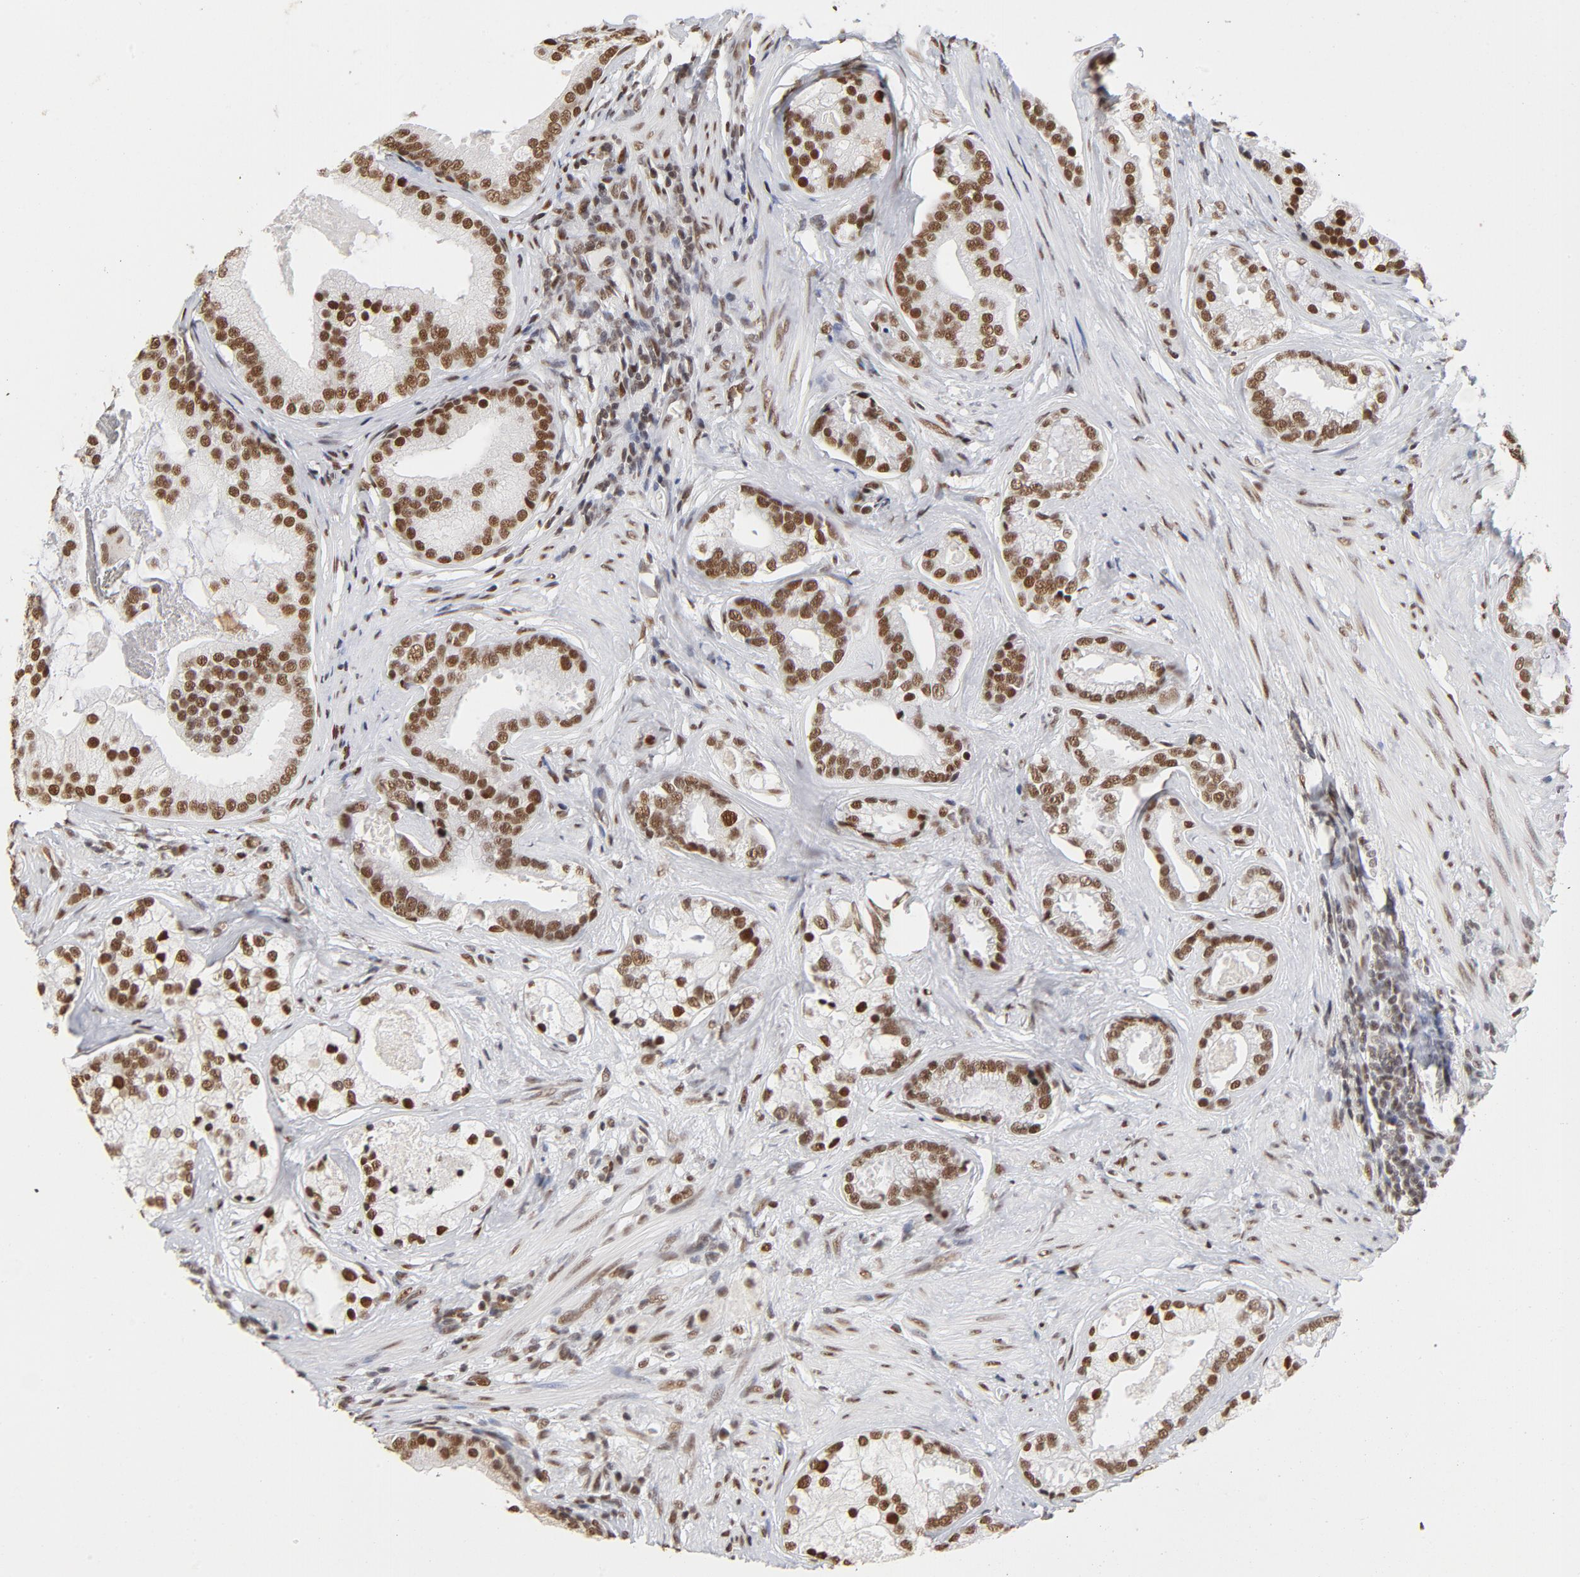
{"staining": {"intensity": "moderate", "quantity": ">75%", "location": "nuclear"}, "tissue": "prostate cancer", "cell_type": "Tumor cells", "image_type": "cancer", "snomed": [{"axis": "morphology", "description": "Adenocarcinoma, Low grade"}, {"axis": "topography", "description": "Prostate"}], "caption": "A brown stain shows moderate nuclear expression of a protein in human prostate adenocarcinoma (low-grade) tumor cells.", "gene": "TP53BP1", "patient": {"sex": "male", "age": 58}}